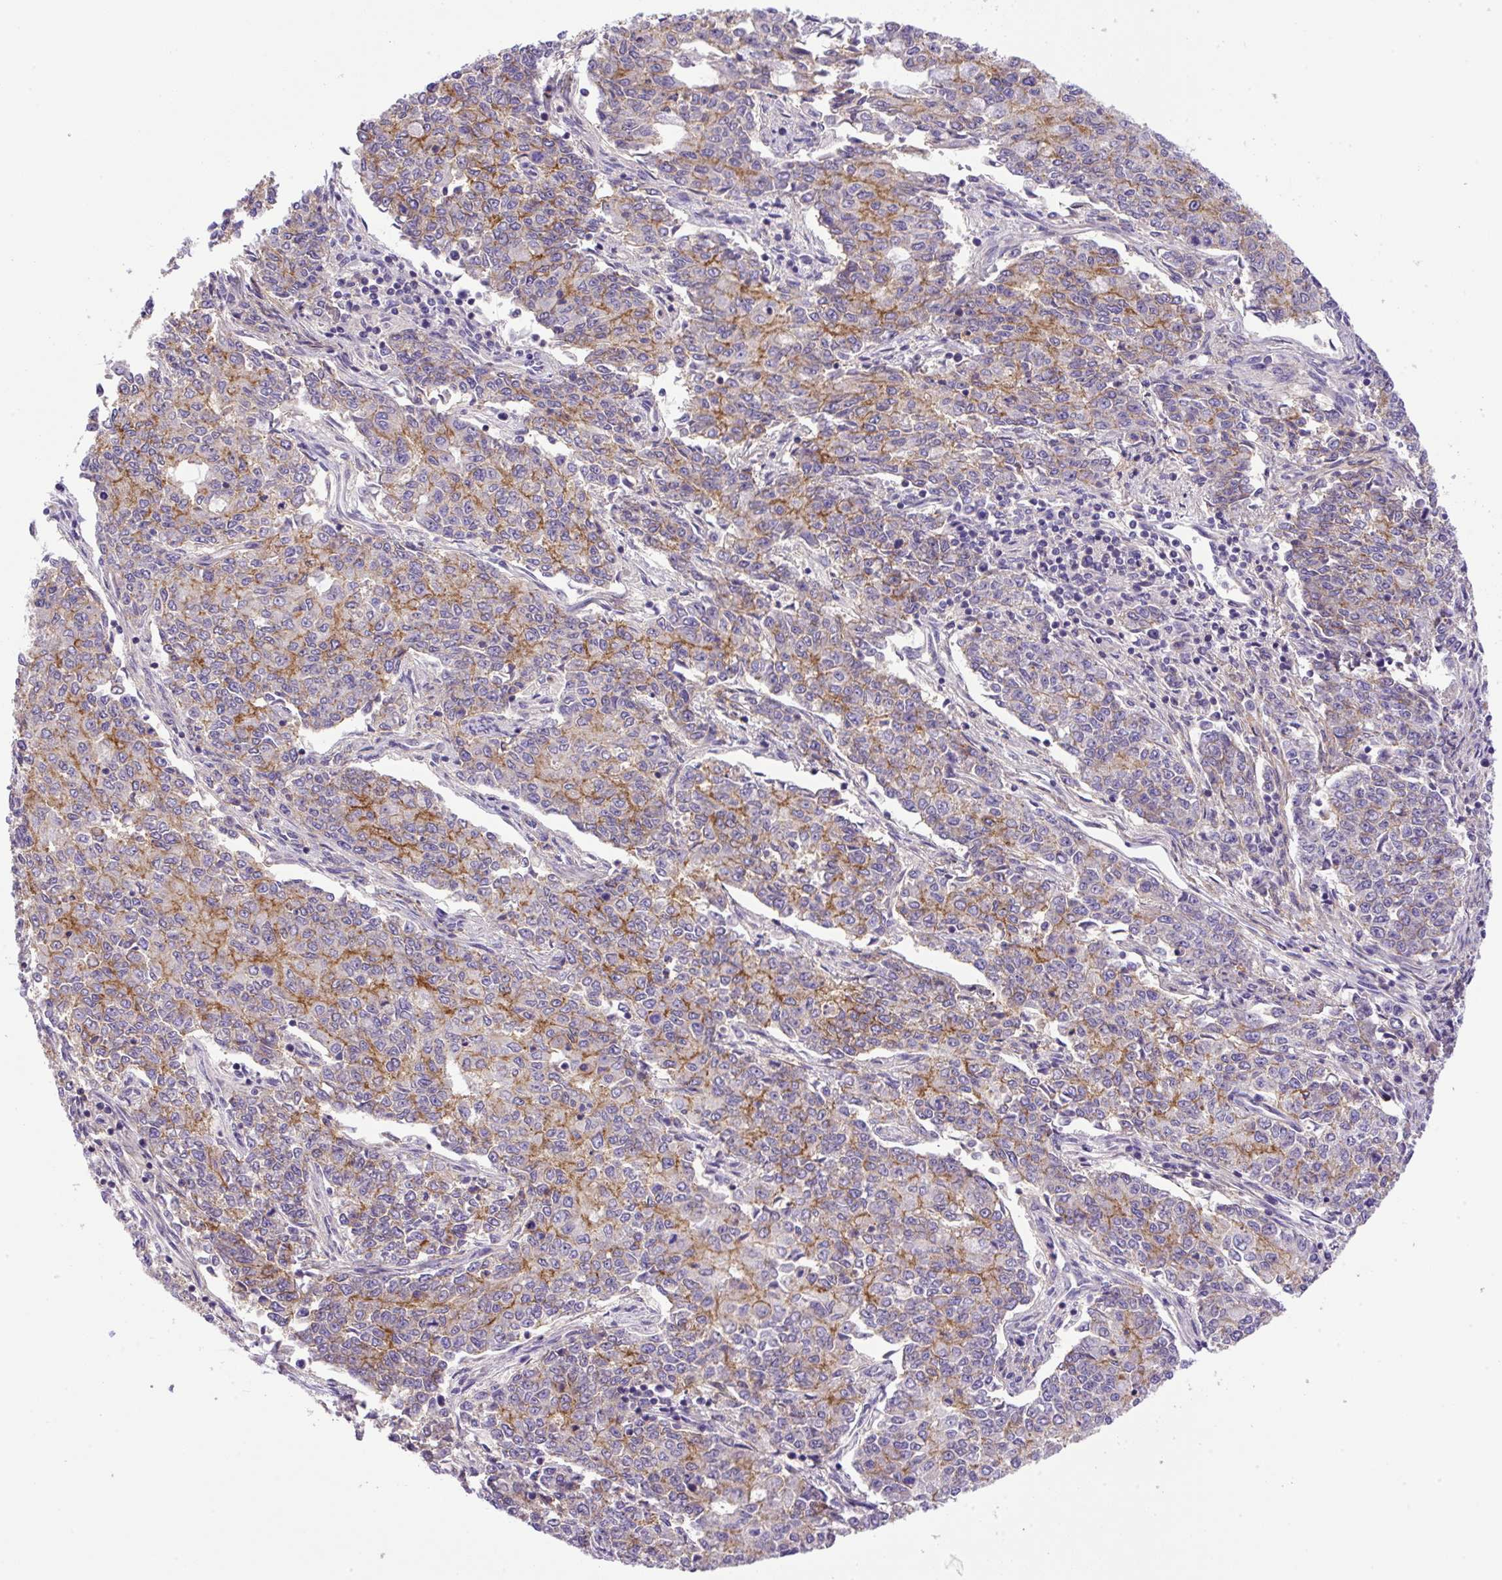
{"staining": {"intensity": "moderate", "quantity": "<25%", "location": "cytoplasmic/membranous"}, "tissue": "endometrial cancer", "cell_type": "Tumor cells", "image_type": "cancer", "snomed": [{"axis": "morphology", "description": "Adenocarcinoma, NOS"}, {"axis": "topography", "description": "Endometrium"}], "caption": "Immunohistochemistry of human endometrial cancer exhibits low levels of moderate cytoplasmic/membranous staining in about <25% of tumor cells.", "gene": "NPTN", "patient": {"sex": "female", "age": 50}}